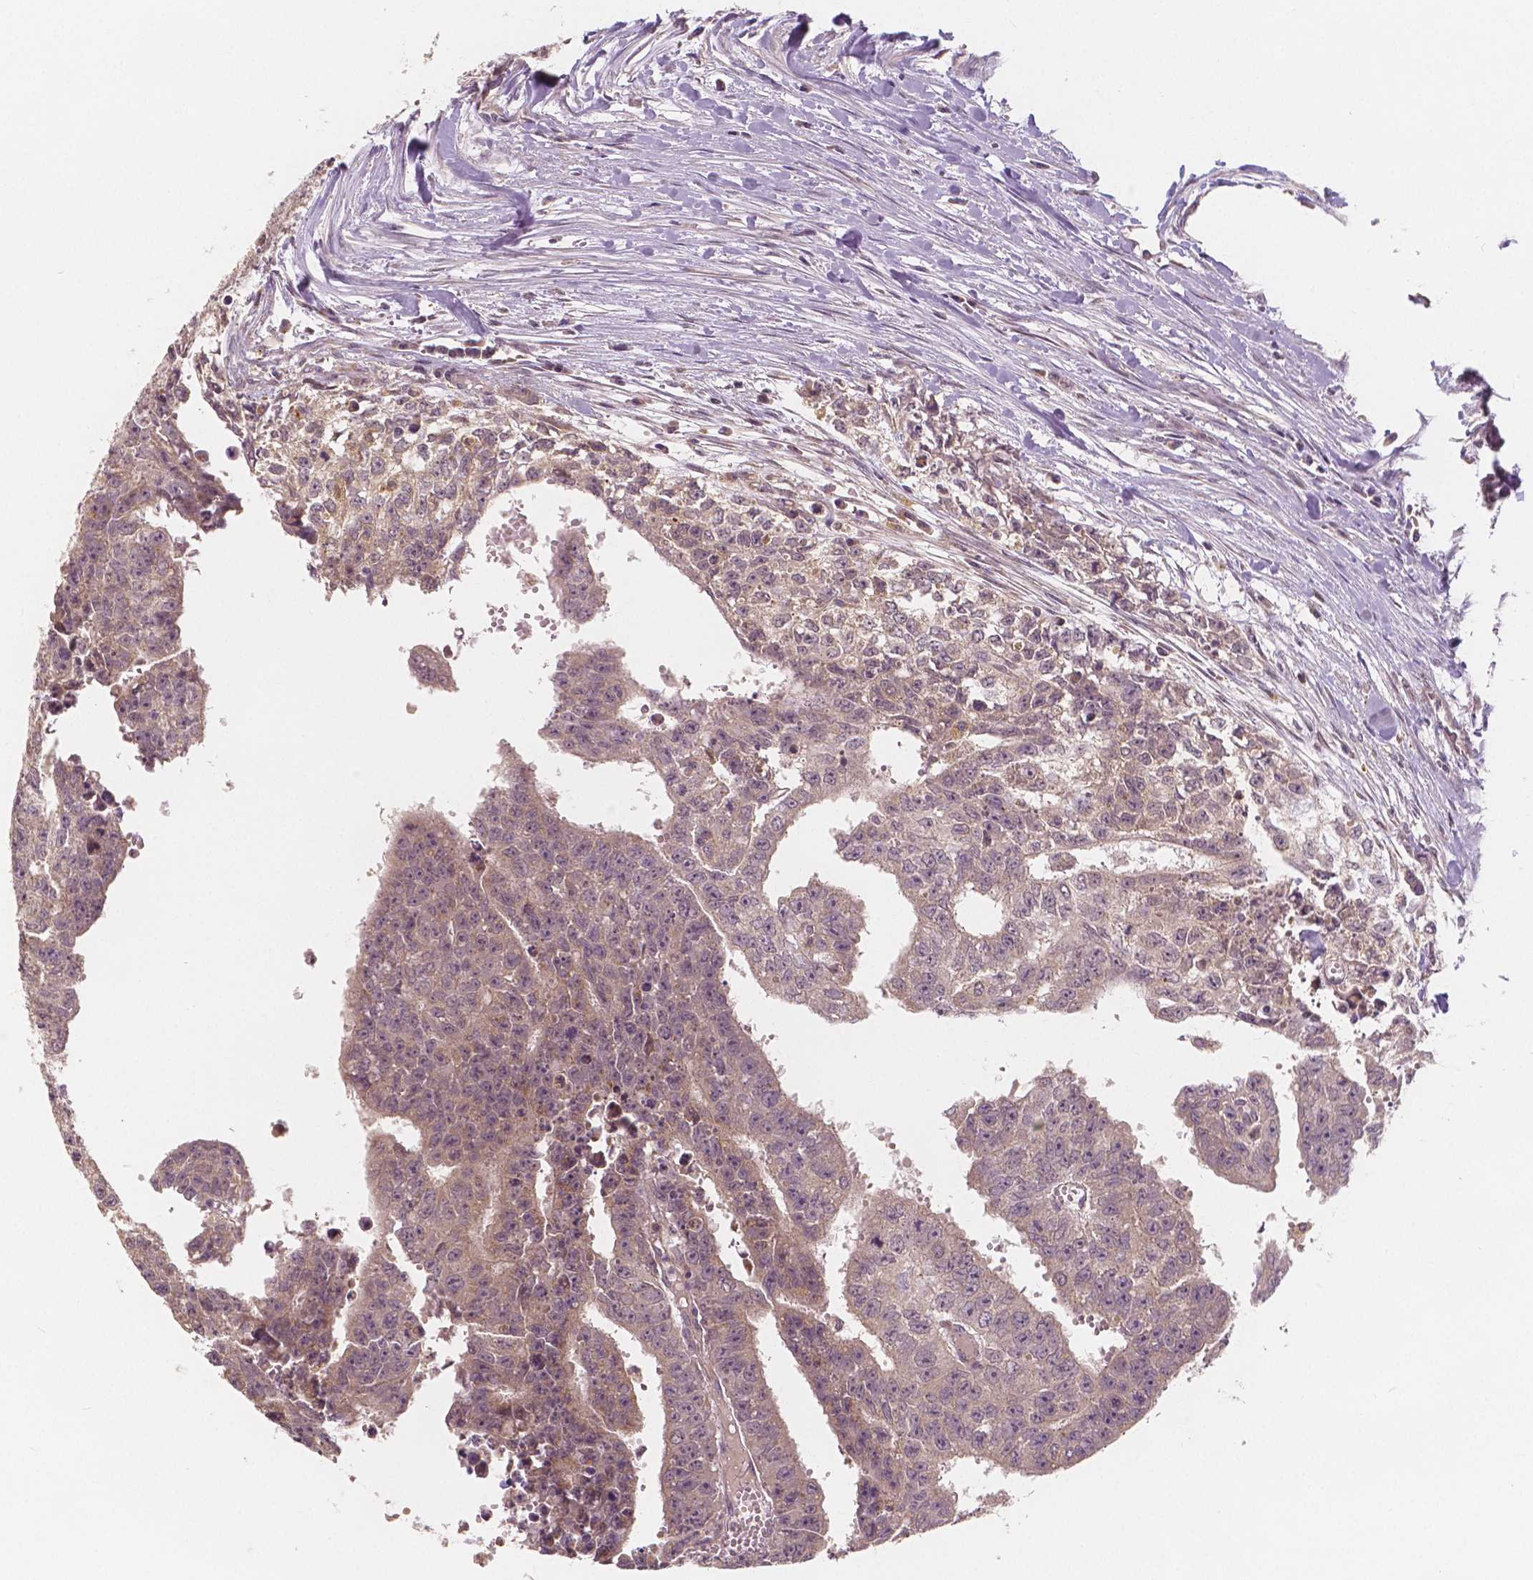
{"staining": {"intensity": "weak", "quantity": ">75%", "location": "cytoplasmic/membranous"}, "tissue": "testis cancer", "cell_type": "Tumor cells", "image_type": "cancer", "snomed": [{"axis": "morphology", "description": "Carcinoma, Embryonal, NOS"}, {"axis": "morphology", "description": "Teratoma, malignant, NOS"}, {"axis": "topography", "description": "Testis"}], "caption": "This photomicrograph shows embryonal carcinoma (testis) stained with IHC to label a protein in brown. The cytoplasmic/membranous of tumor cells show weak positivity for the protein. Nuclei are counter-stained blue.", "gene": "SNX12", "patient": {"sex": "male", "age": 24}}